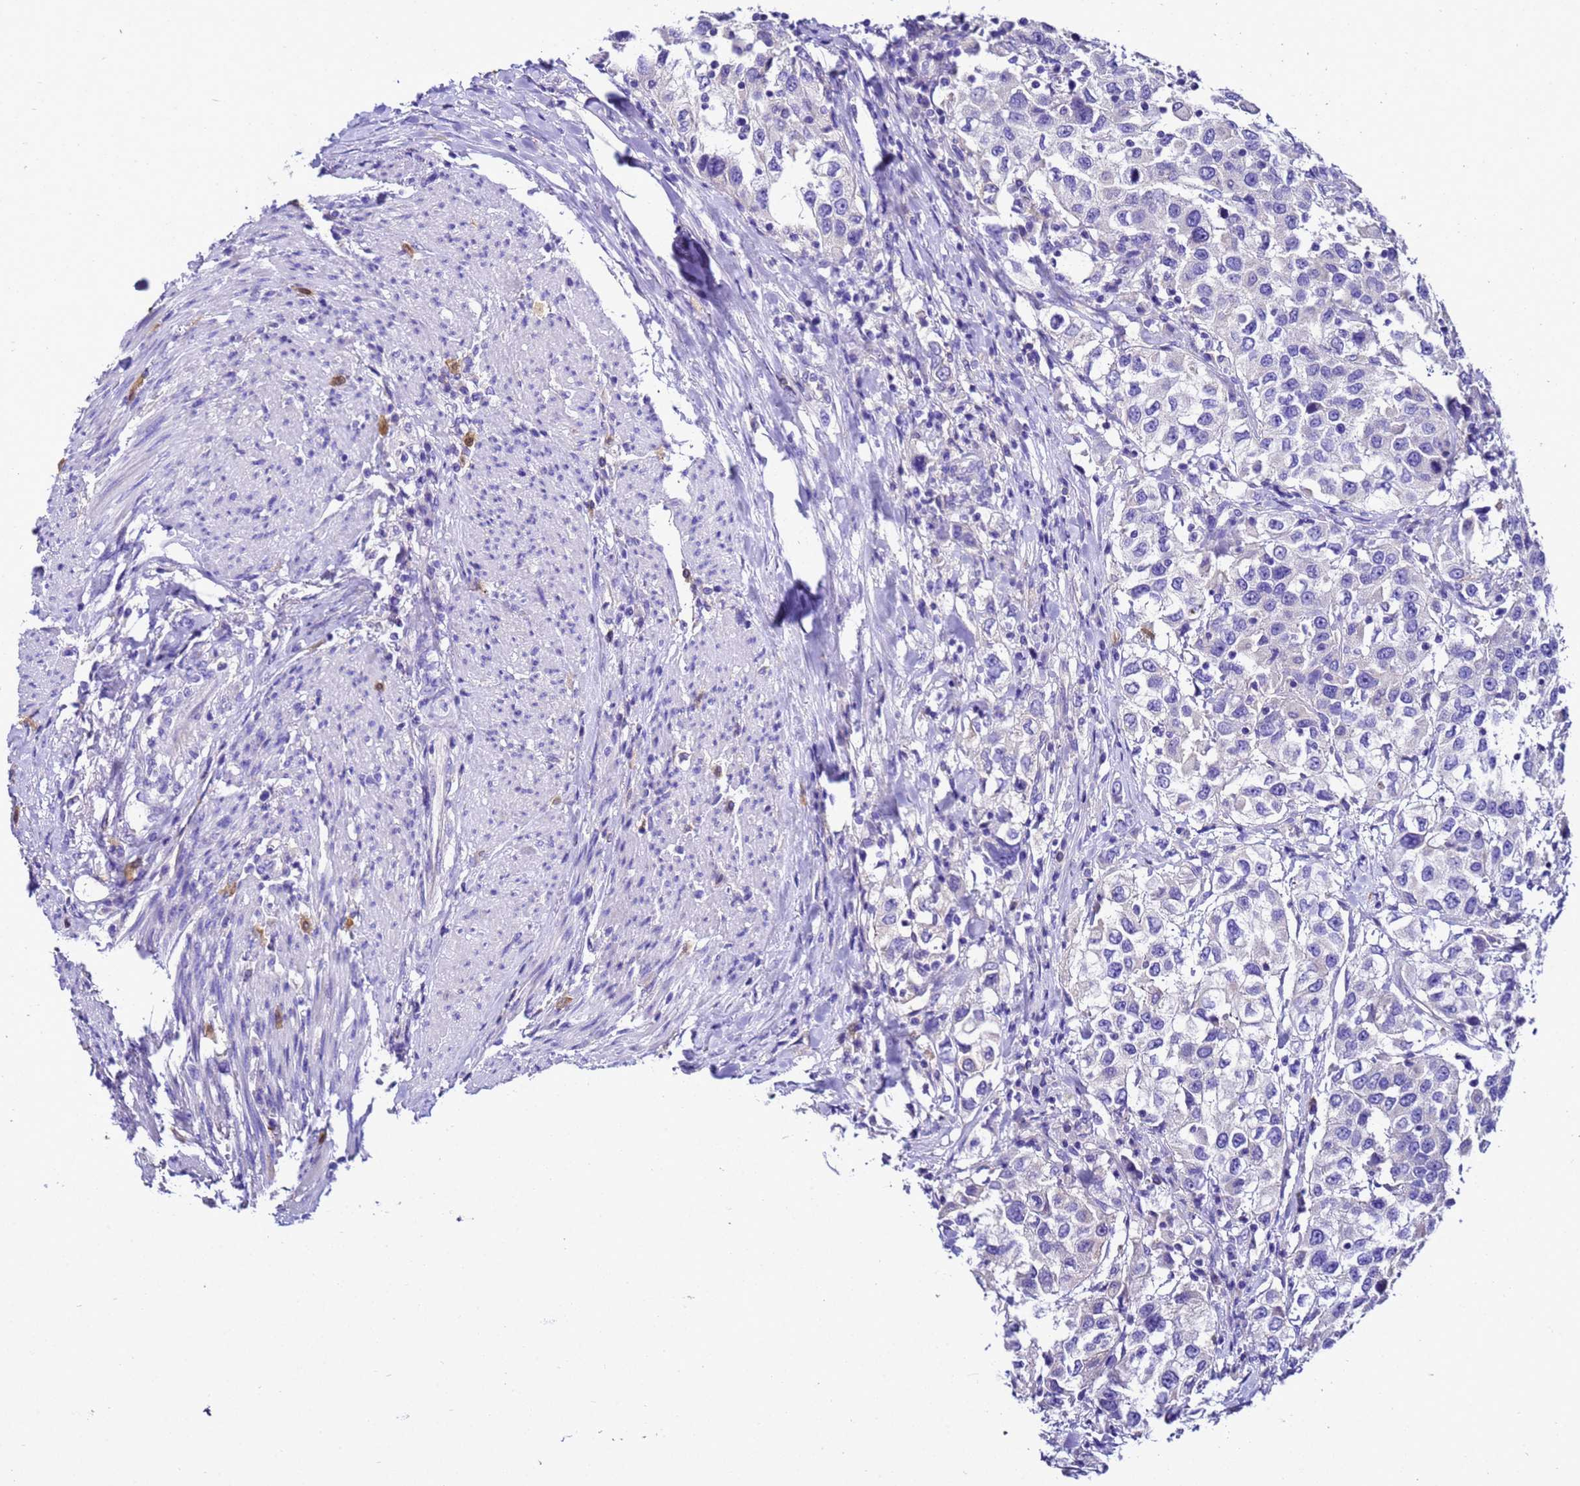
{"staining": {"intensity": "negative", "quantity": "none", "location": "none"}, "tissue": "urothelial cancer", "cell_type": "Tumor cells", "image_type": "cancer", "snomed": [{"axis": "morphology", "description": "Urothelial carcinoma, High grade"}, {"axis": "topography", "description": "Urinary bladder"}], "caption": "Tumor cells show no significant positivity in urothelial cancer.", "gene": "UGT2A1", "patient": {"sex": "female", "age": 80}}